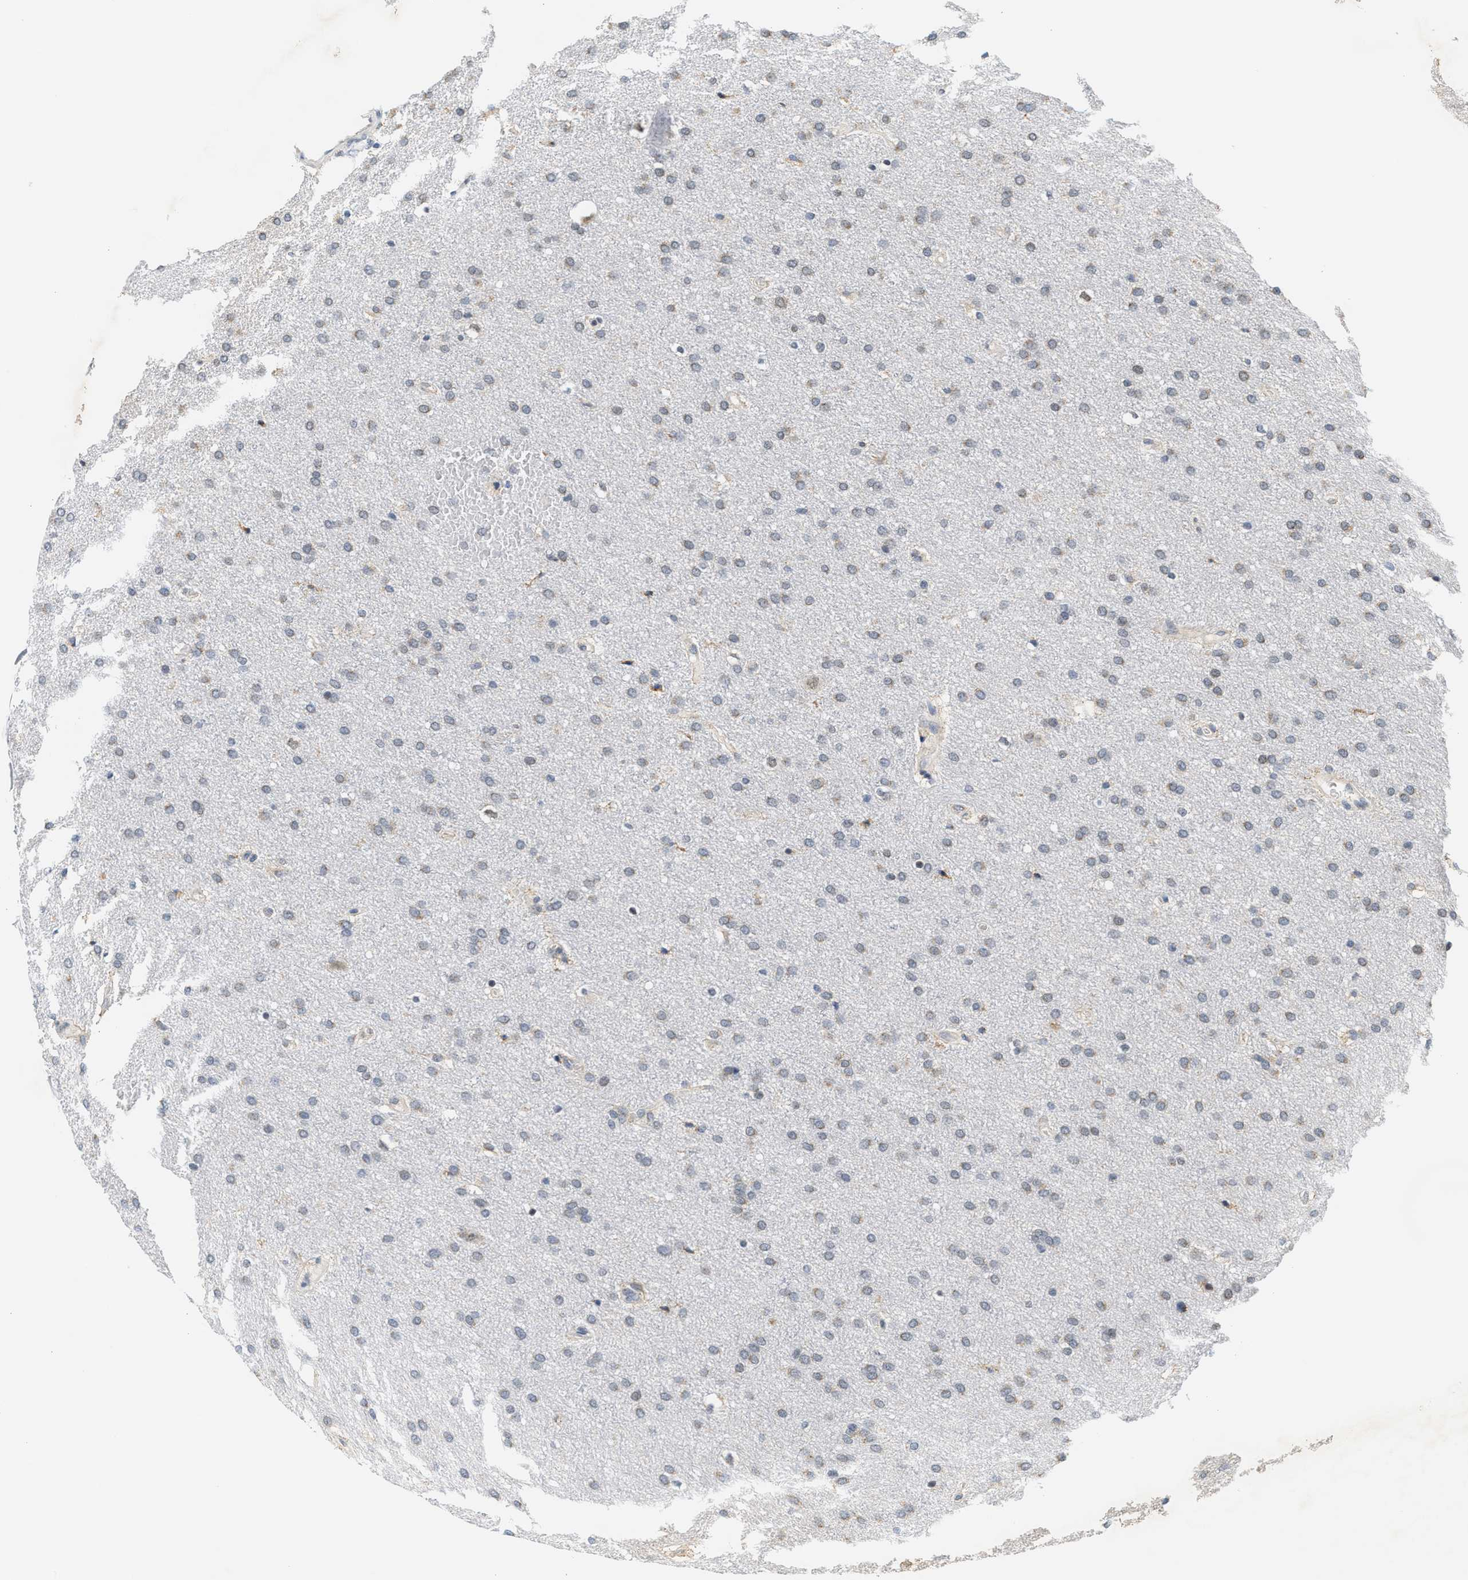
{"staining": {"intensity": "weak", "quantity": "25%-75%", "location": "cytoplasmic/membranous"}, "tissue": "glioma", "cell_type": "Tumor cells", "image_type": "cancer", "snomed": [{"axis": "morphology", "description": "Glioma, malignant, Low grade"}, {"axis": "topography", "description": "Brain"}], "caption": "Human glioma stained with a brown dye demonstrates weak cytoplasmic/membranous positive positivity in about 25%-75% of tumor cells.", "gene": "GIGYF1", "patient": {"sex": "female", "age": 37}}